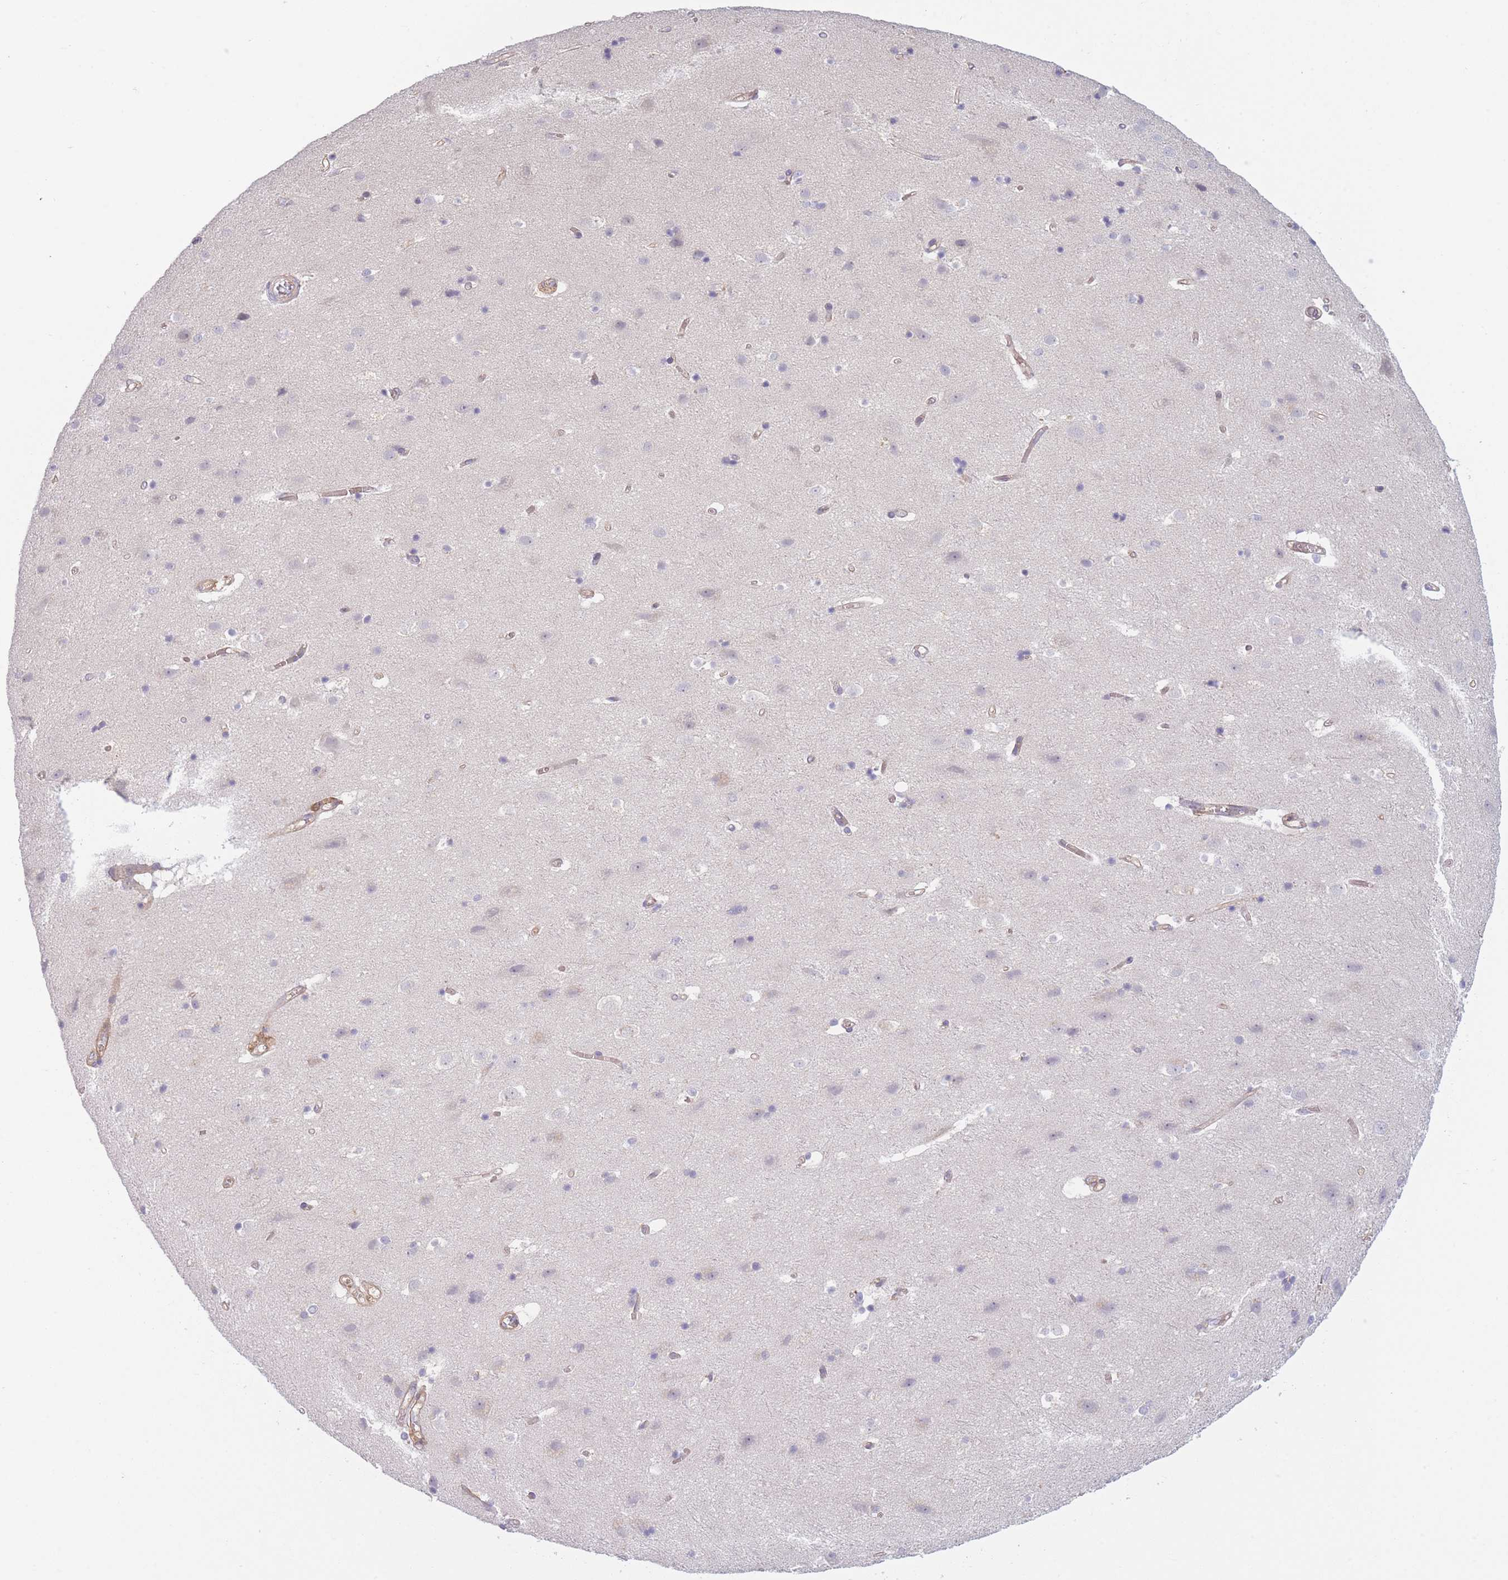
{"staining": {"intensity": "moderate", "quantity": "25%-75%", "location": "cytoplasmic/membranous"}, "tissue": "cerebral cortex", "cell_type": "Endothelial cells", "image_type": "normal", "snomed": [{"axis": "morphology", "description": "Normal tissue, NOS"}, {"axis": "topography", "description": "Cerebral cortex"}], "caption": "Cerebral cortex stained with DAB IHC displays medium levels of moderate cytoplasmic/membranous staining in about 25%-75% of endothelial cells.", "gene": "WDR93", "patient": {"sex": "male", "age": 54}}